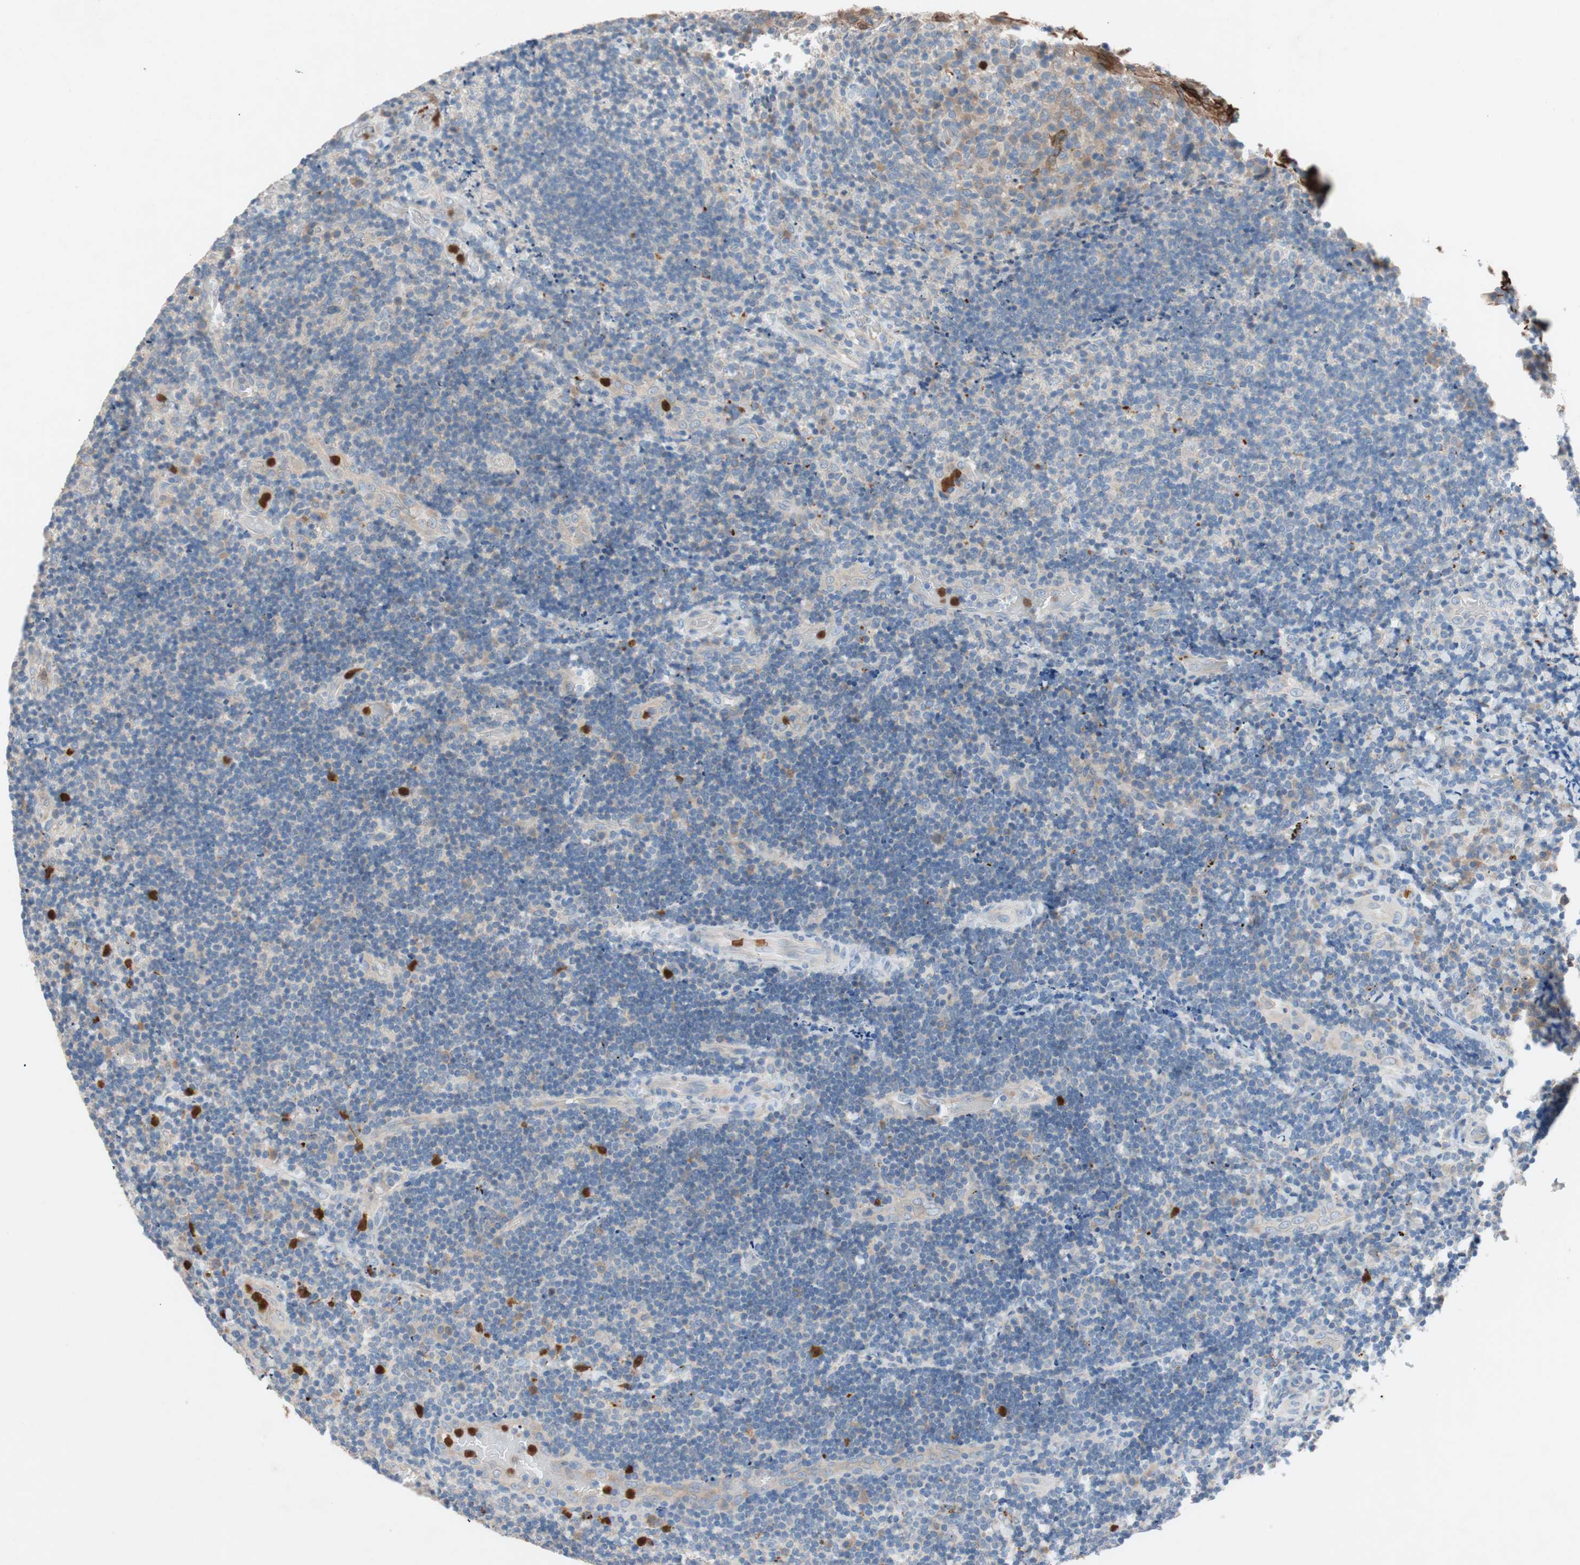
{"staining": {"intensity": "weak", "quantity": "<25%", "location": "cytoplasmic/membranous"}, "tissue": "lymphoma", "cell_type": "Tumor cells", "image_type": "cancer", "snomed": [{"axis": "morphology", "description": "Malignant lymphoma, non-Hodgkin's type, High grade"}, {"axis": "topography", "description": "Tonsil"}], "caption": "IHC of human lymphoma displays no staining in tumor cells.", "gene": "CLEC4D", "patient": {"sex": "female", "age": 36}}